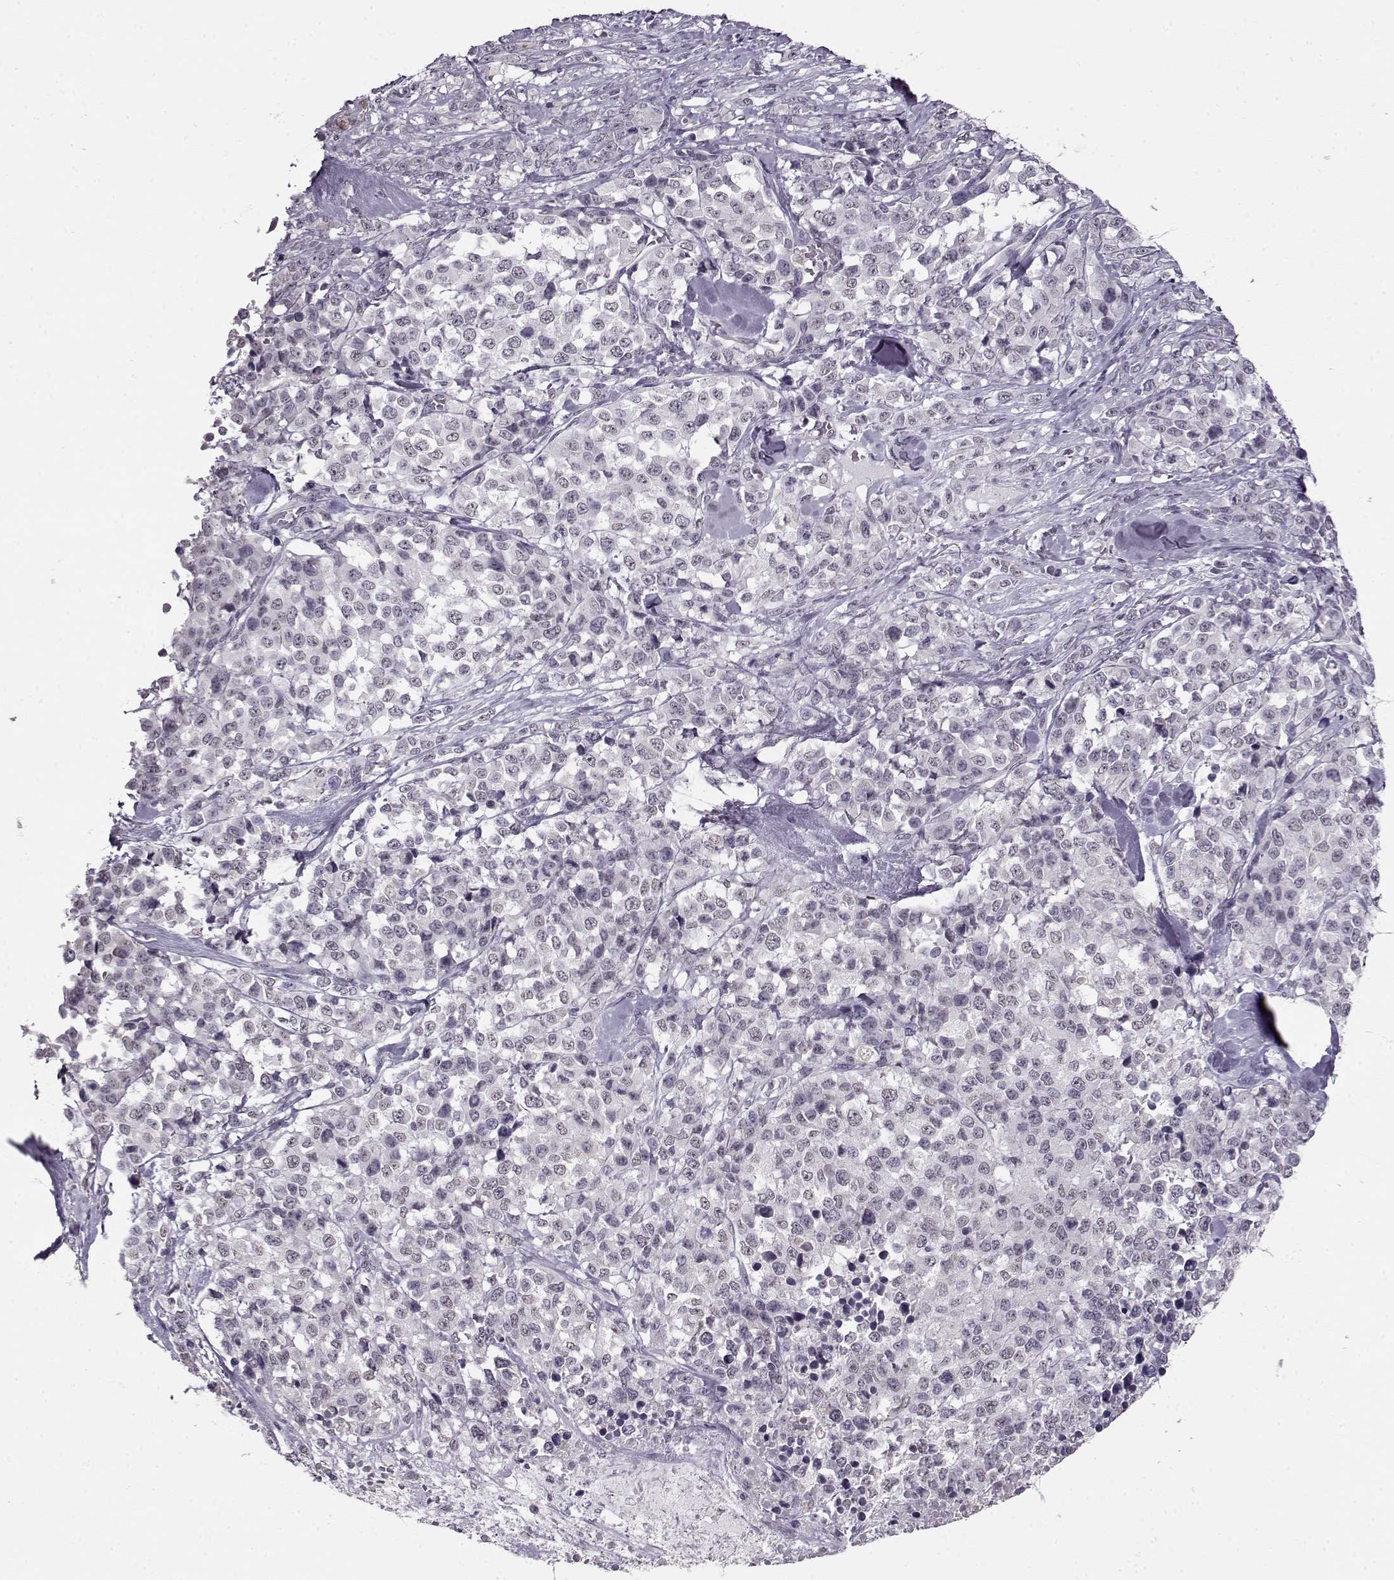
{"staining": {"intensity": "weak", "quantity": "<25%", "location": "nuclear"}, "tissue": "melanoma", "cell_type": "Tumor cells", "image_type": "cancer", "snomed": [{"axis": "morphology", "description": "Malignant melanoma, Metastatic site"}, {"axis": "topography", "description": "Skin"}], "caption": "An immunohistochemistry (IHC) histopathology image of melanoma is shown. There is no staining in tumor cells of melanoma.", "gene": "RP1L1", "patient": {"sex": "male", "age": 84}}